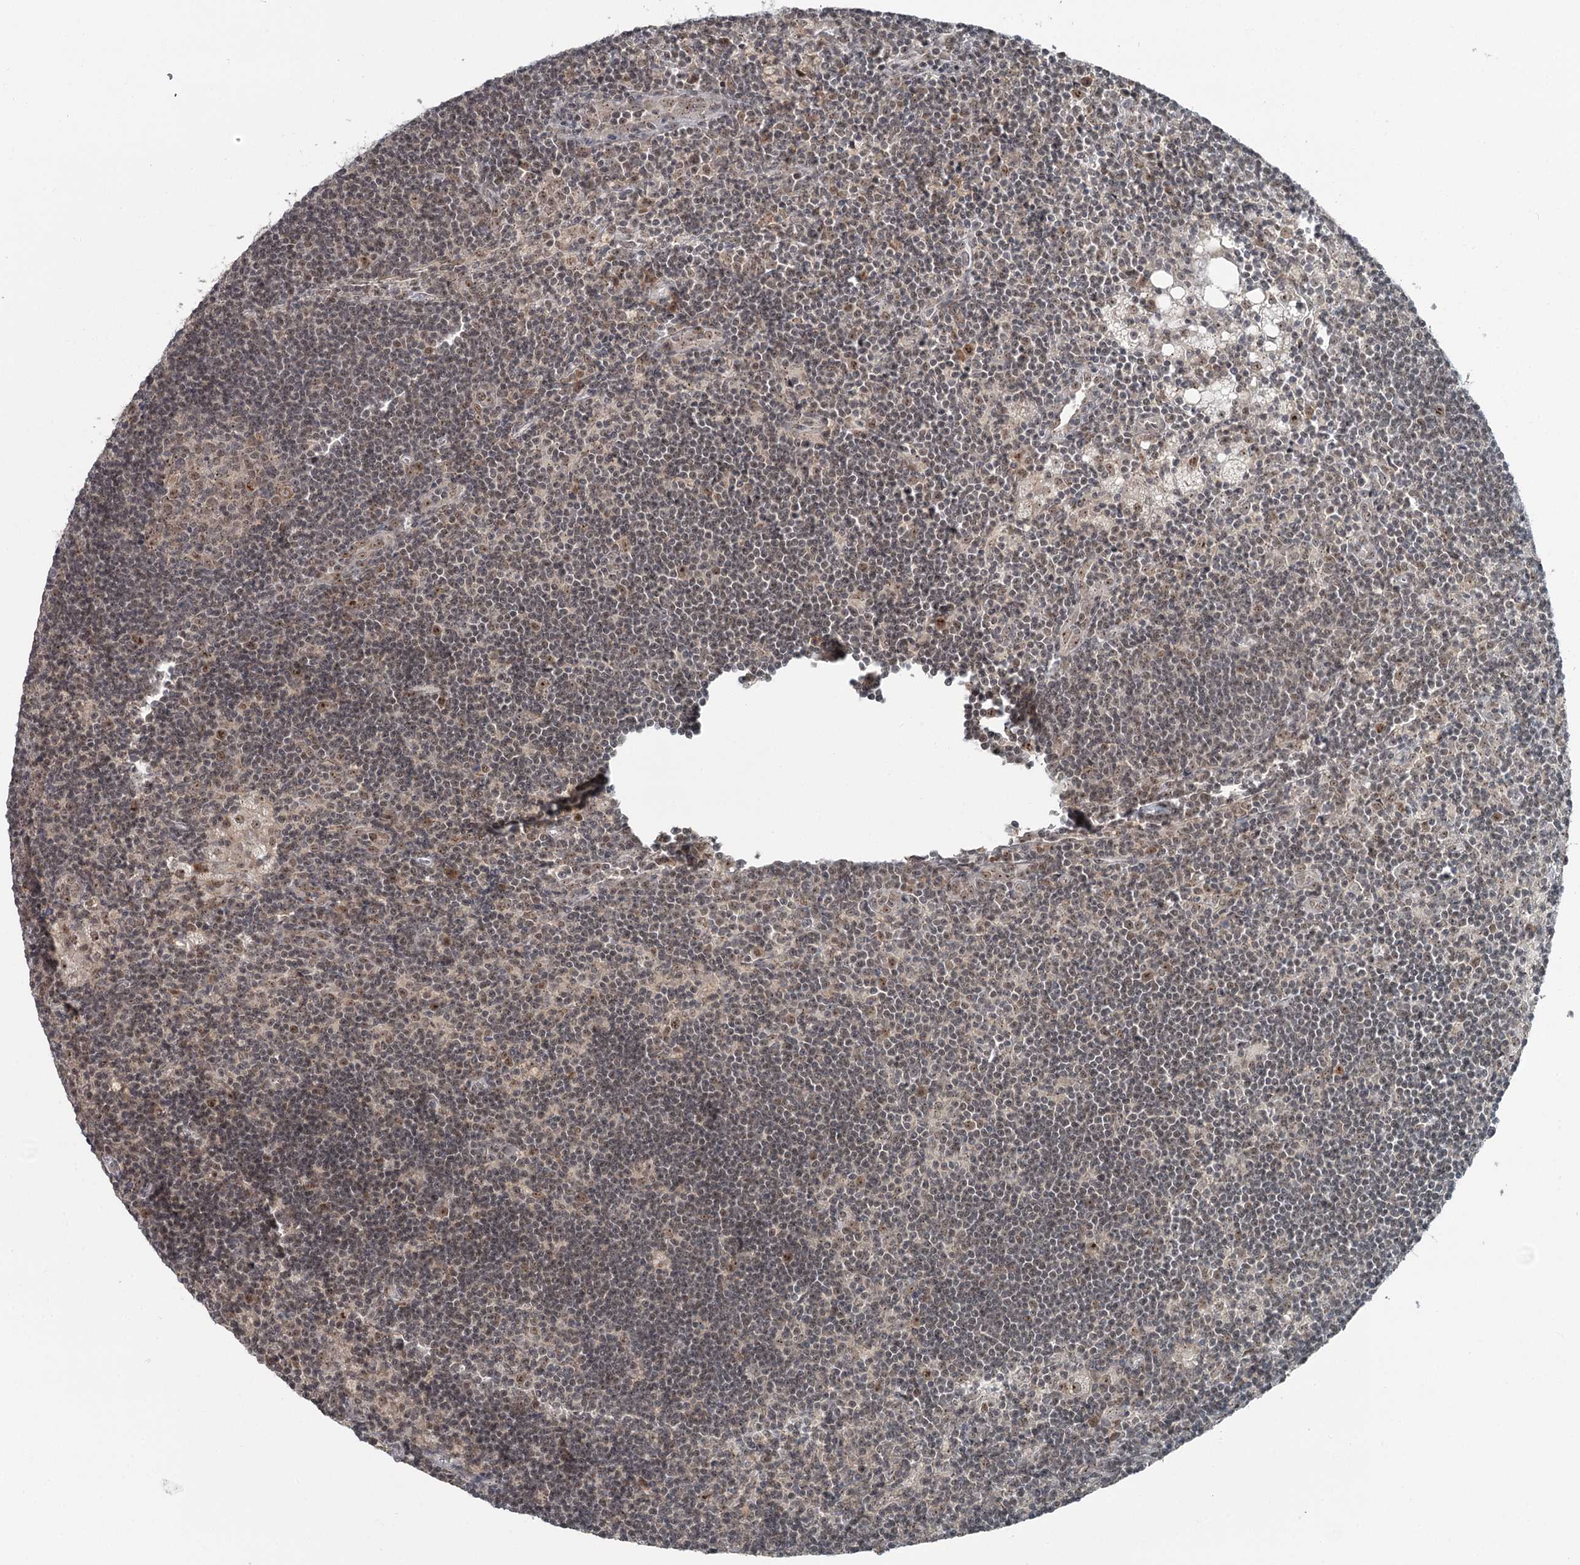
{"staining": {"intensity": "moderate", "quantity": "25%-75%", "location": "nuclear"}, "tissue": "lymph node", "cell_type": "Germinal center cells", "image_type": "normal", "snomed": [{"axis": "morphology", "description": "Normal tissue, NOS"}, {"axis": "topography", "description": "Lymph node"}], "caption": "A medium amount of moderate nuclear staining is identified in approximately 25%-75% of germinal center cells in unremarkable lymph node. The staining is performed using DAB (3,3'-diaminobenzidine) brown chromogen to label protein expression. The nuclei are counter-stained blue using hematoxylin.", "gene": "EXOSC1", "patient": {"sex": "male", "age": 24}}